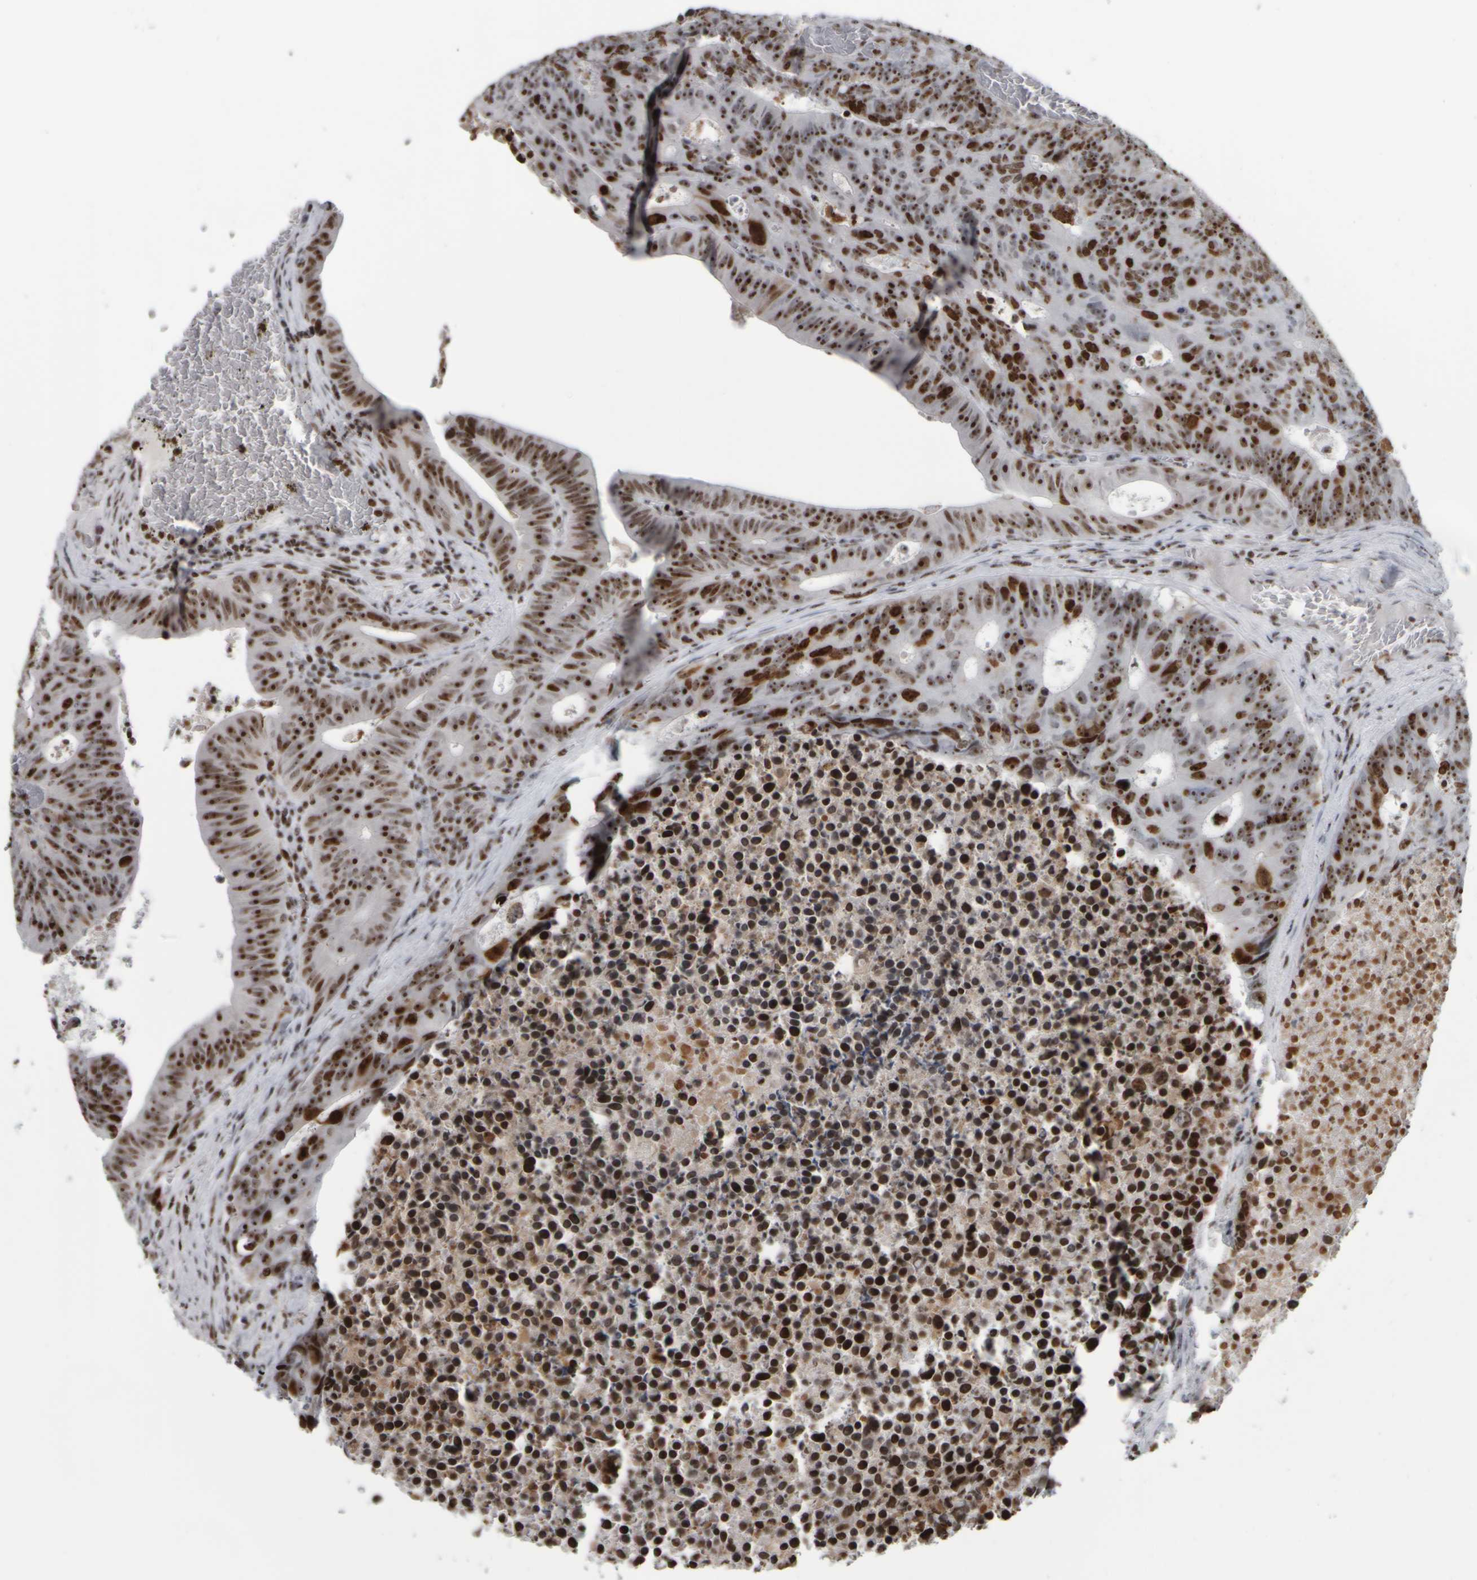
{"staining": {"intensity": "strong", "quantity": ">75%", "location": "nuclear"}, "tissue": "colorectal cancer", "cell_type": "Tumor cells", "image_type": "cancer", "snomed": [{"axis": "morphology", "description": "Adenocarcinoma, NOS"}, {"axis": "topography", "description": "Colon"}], "caption": "Human adenocarcinoma (colorectal) stained for a protein (brown) demonstrates strong nuclear positive positivity in approximately >75% of tumor cells.", "gene": "TOP2B", "patient": {"sex": "male", "age": 87}}